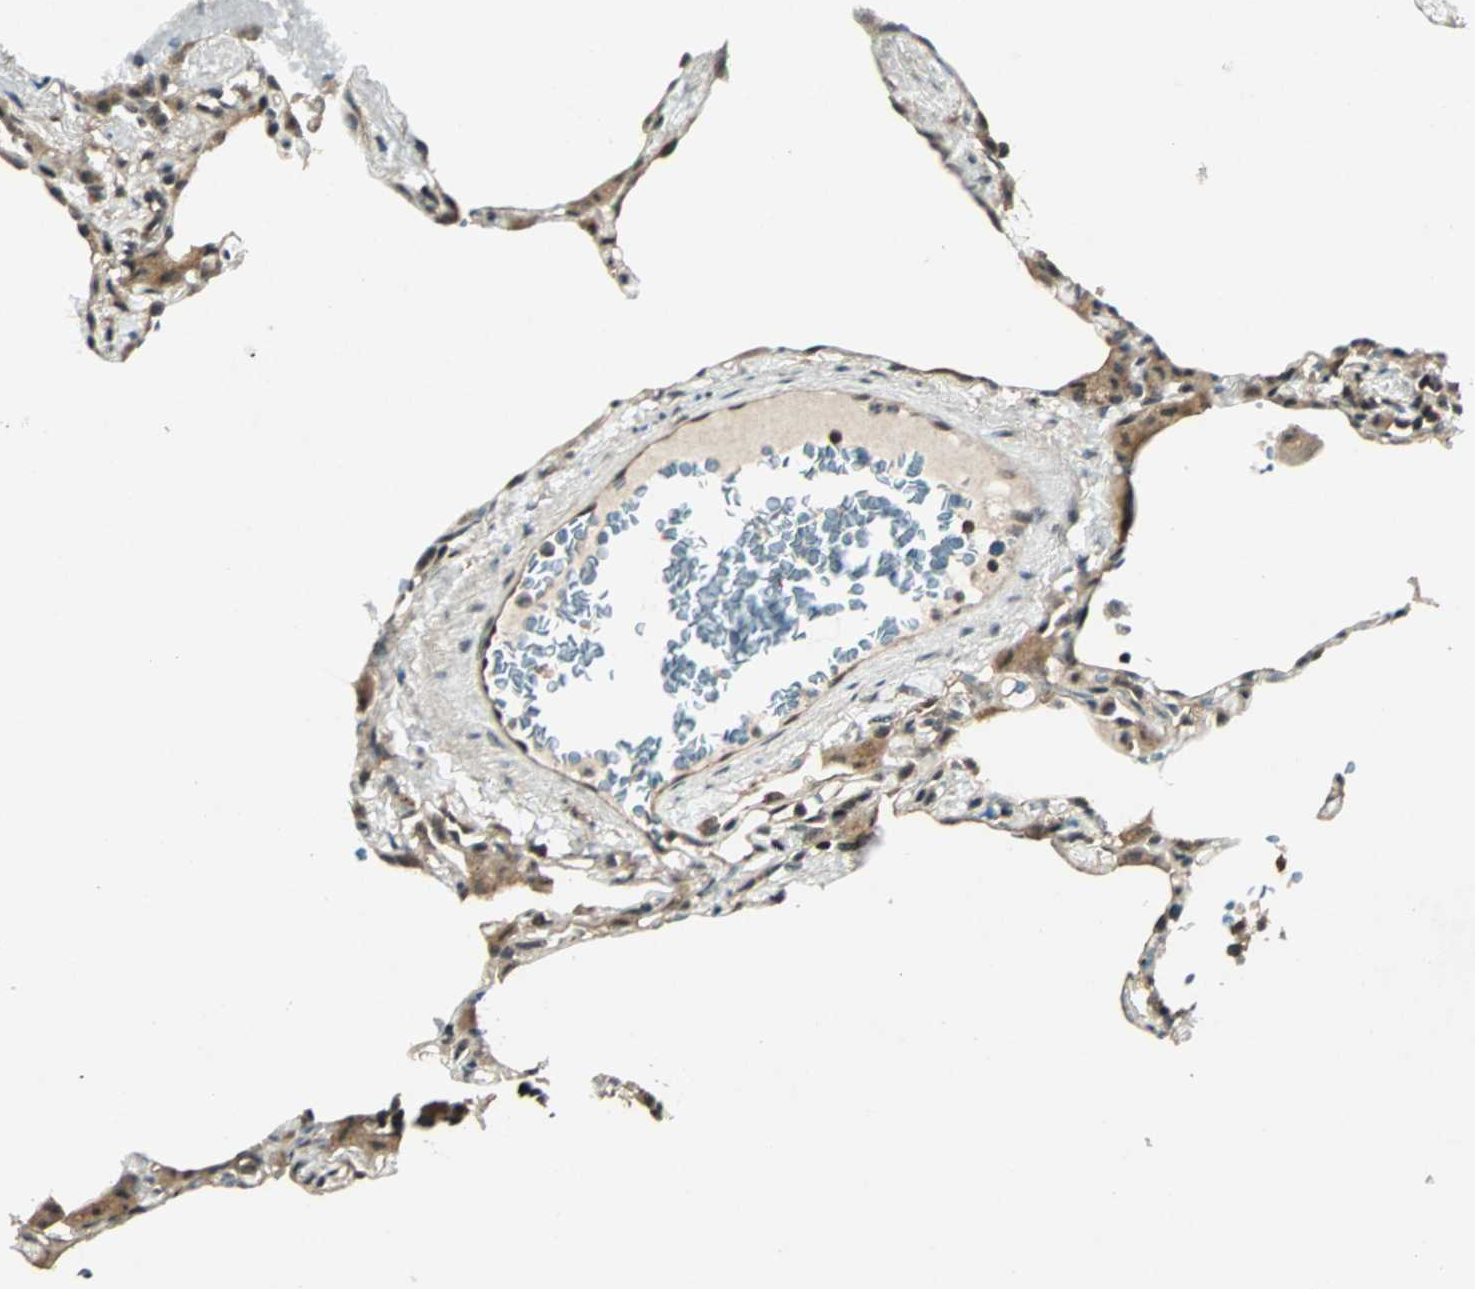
{"staining": {"intensity": "moderate", "quantity": ">75%", "location": "nuclear"}, "tissue": "lung", "cell_type": "Alveolar cells", "image_type": "normal", "snomed": [{"axis": "morphology", "description": "Normal tissue, NOS"}, {"axis": "topography", "description": "Lung"}], "caption": "DAB (3,3'-diaminobenzidine) immunohistochemical staining of normal human lung displays moderate nuclear protein positivity in approximately >75% of alveolar cells. The protein of interest is shown in brown color, while the nuclei are stained blue.", "gene": "ZNF701", "patient": {"sex": "female", "age": 49}}